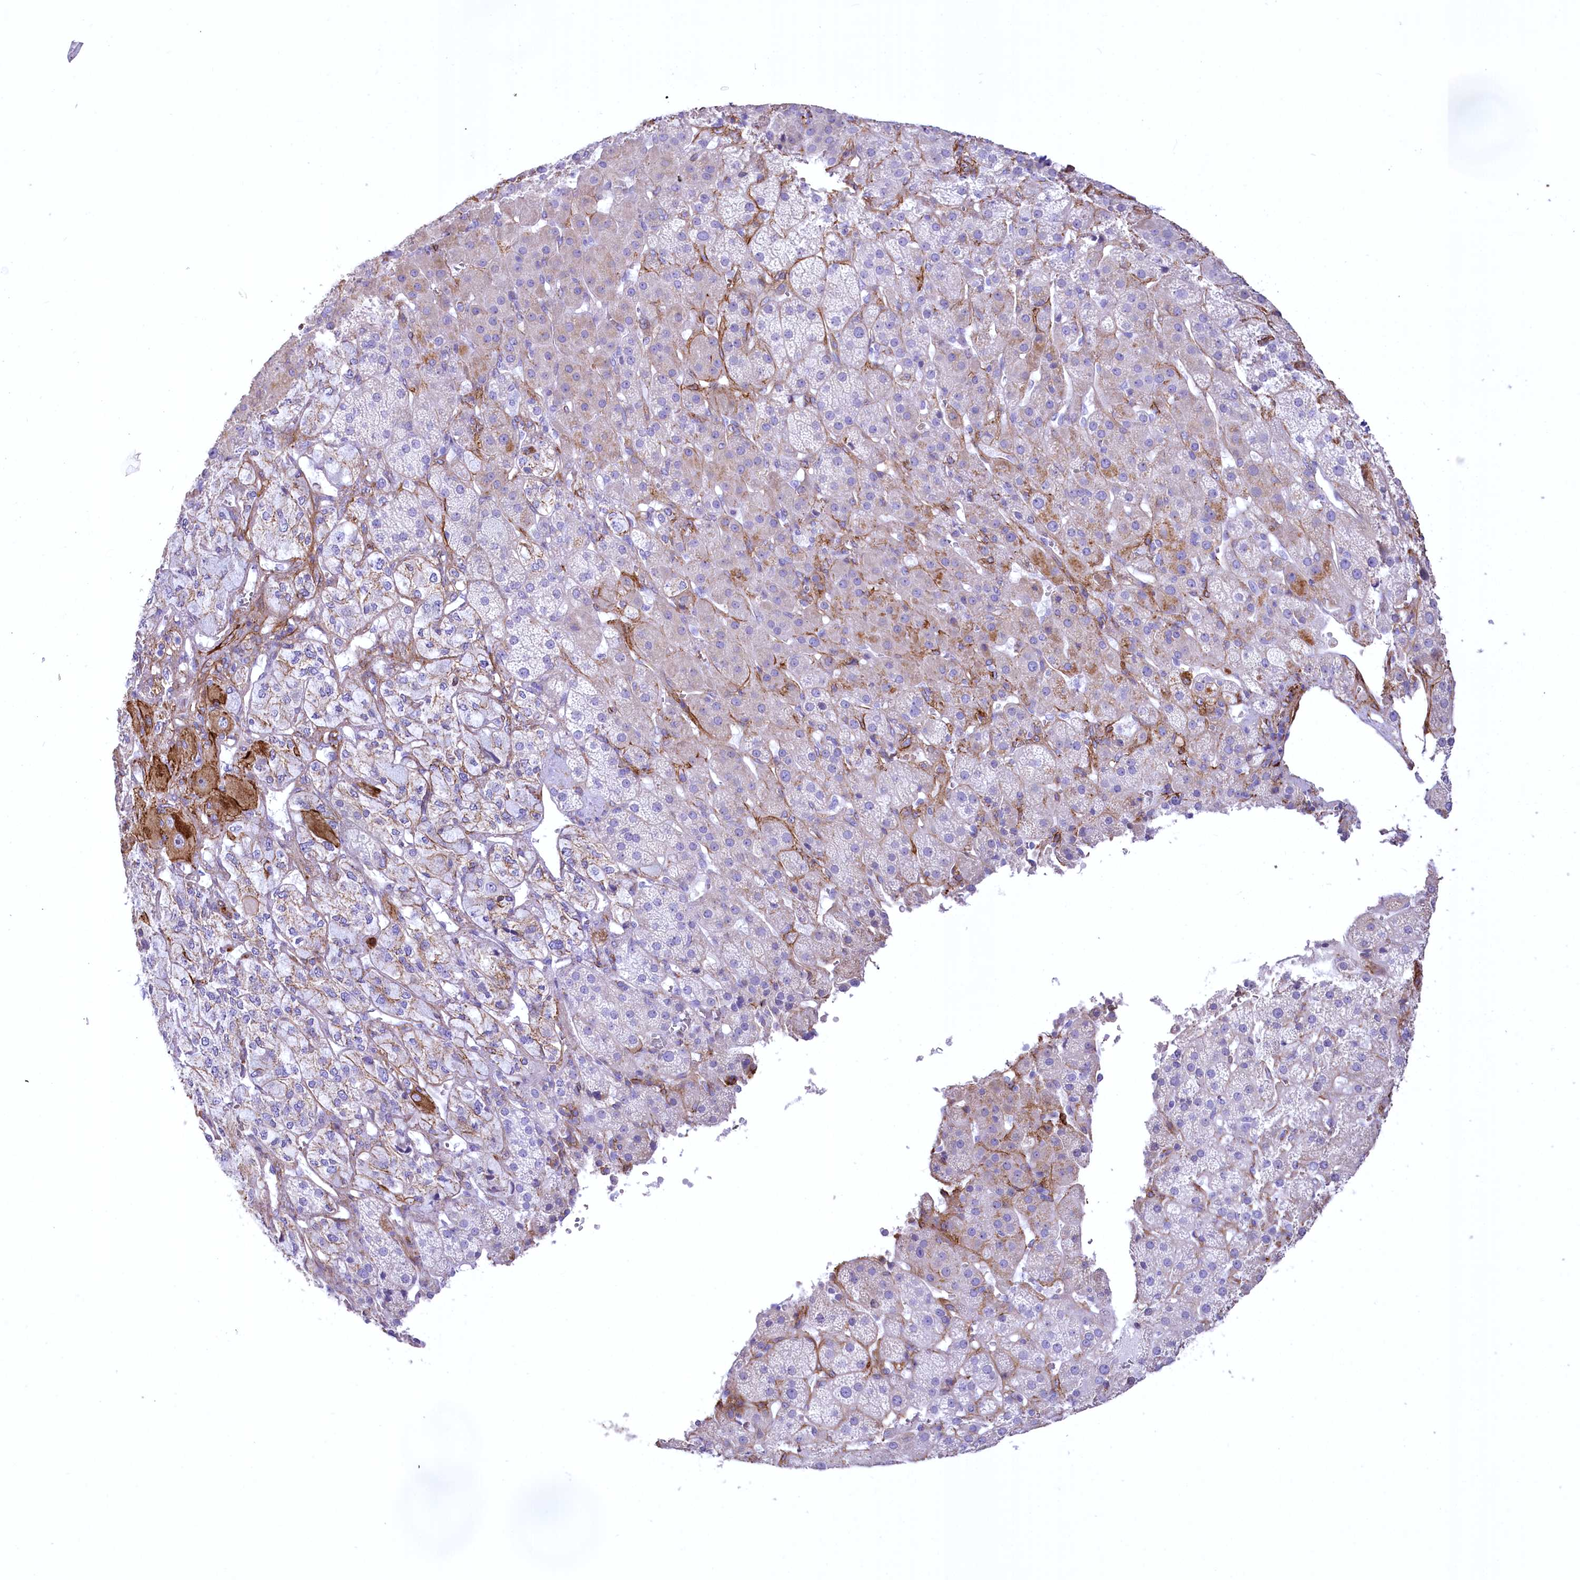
{"staining": {"intensity": "moderate", "quantity": "<25%", "location": "cytoplasmic/membranous"}, "tissue": "adrenal gland", "cell_type": "Glandular cells", "image_type": "normal", "snomed": [{"axis": "morphology", "description": "Normal tissue, NOS"}, {"axis": "topography", "description": "Adrenal gland"}], "caption": "Immunohistochemical staining of benign human adrenal gland reveals <25% levels of moderate cytoplasmic/membranous protein positivity in about <25% of glandular cells.", "gene": "SYNPO2", "patient": {"sex": "female", "age": 57}}